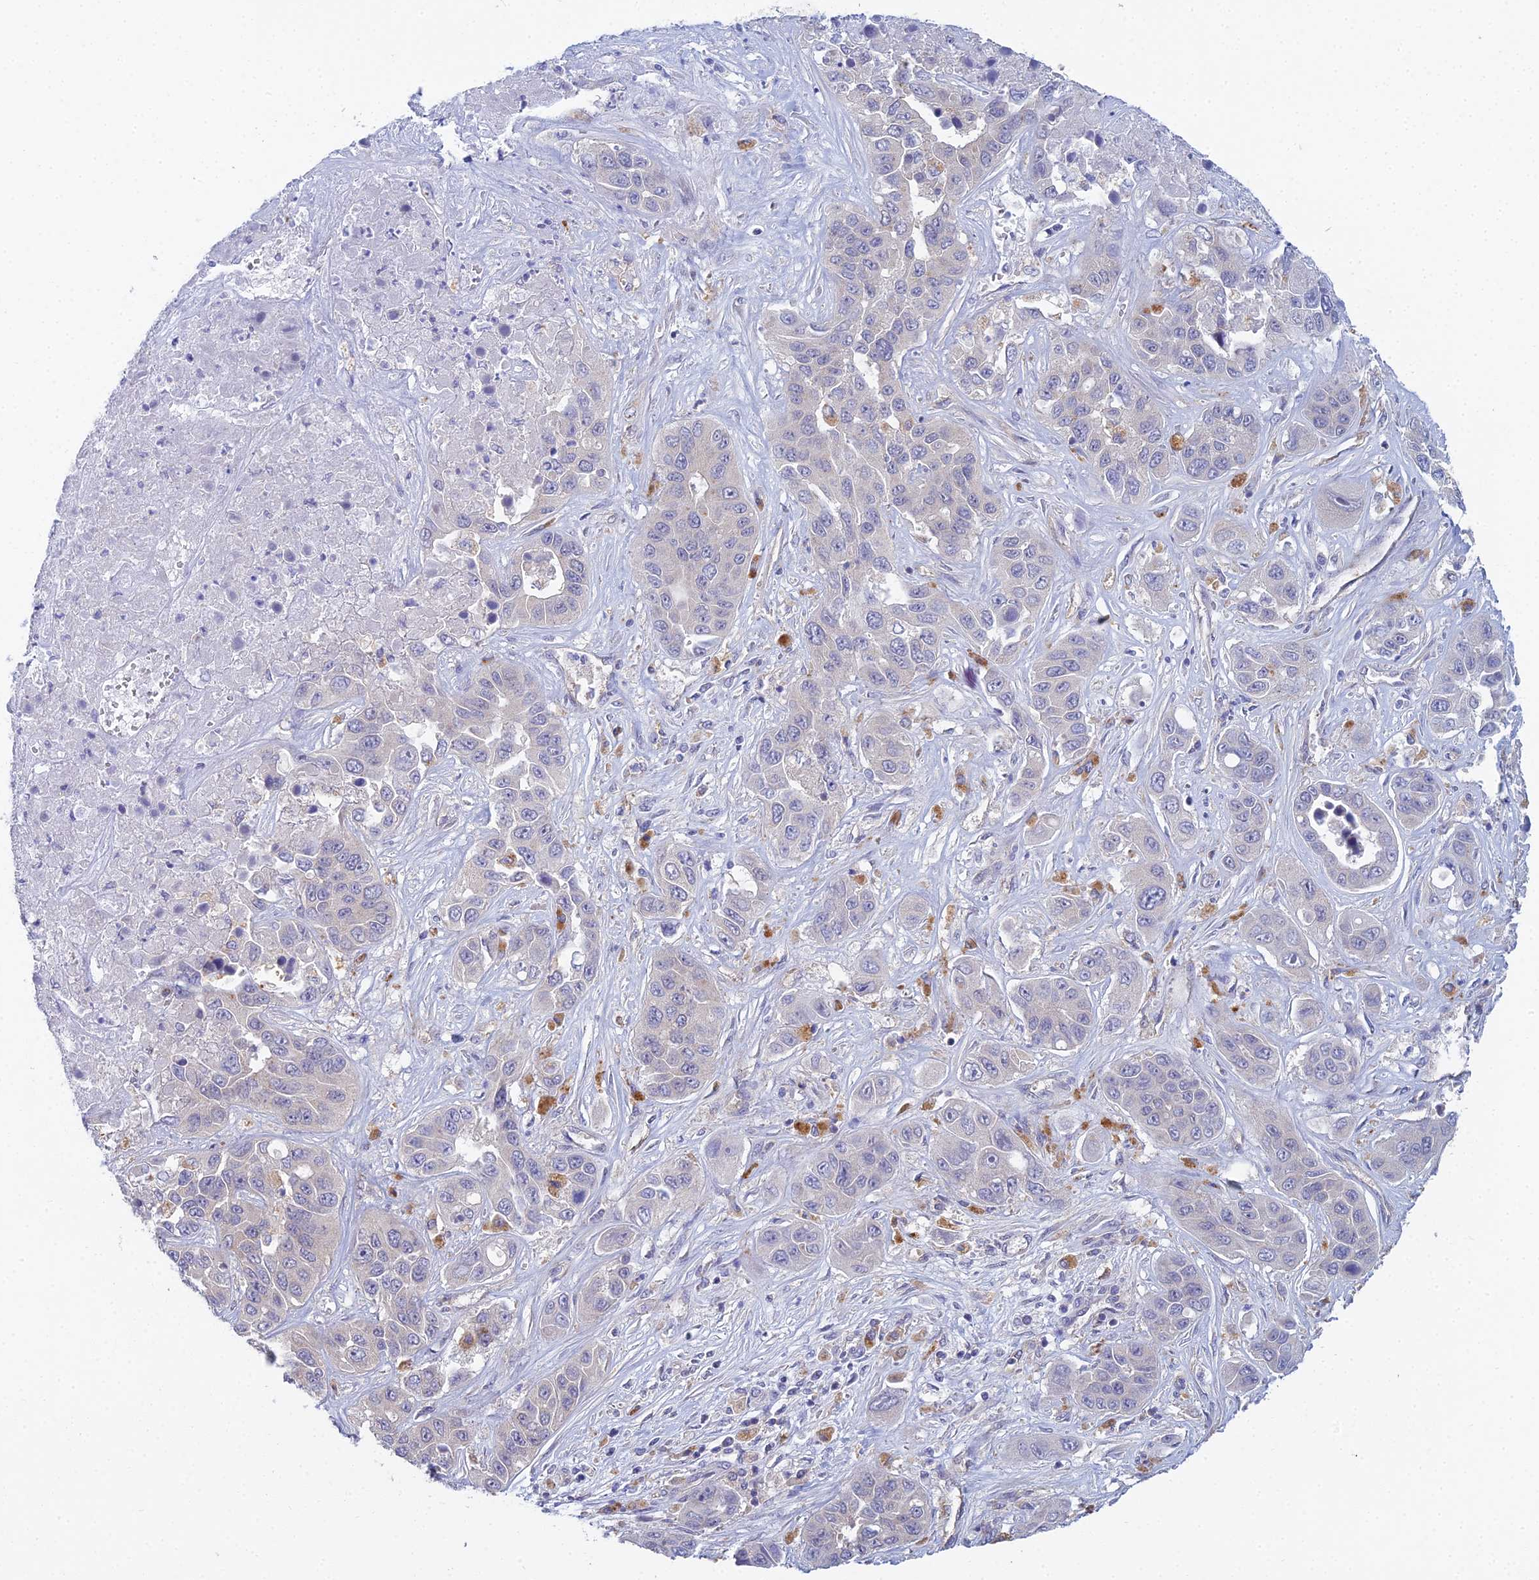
{"staining": {"intensity": "negative", "quantity": "none", "location": "none"}, "tissue": "liver cancer", "cell_type": "Tumor cells", "image_type": "cancer", "snomed": [{"axis": "morphology", "description": "Cholangiocarcinoma"}, {"axis": "topography", "description": "Liver"}], "caption": "High power microscopy photomicrograph of an IHC micrograph of liver cancer (cholangiocarcinoma), revealing no significant positivity in tumor cells.", "gene": "METTL26", "patient": {"sex": "female", "age": 52}}